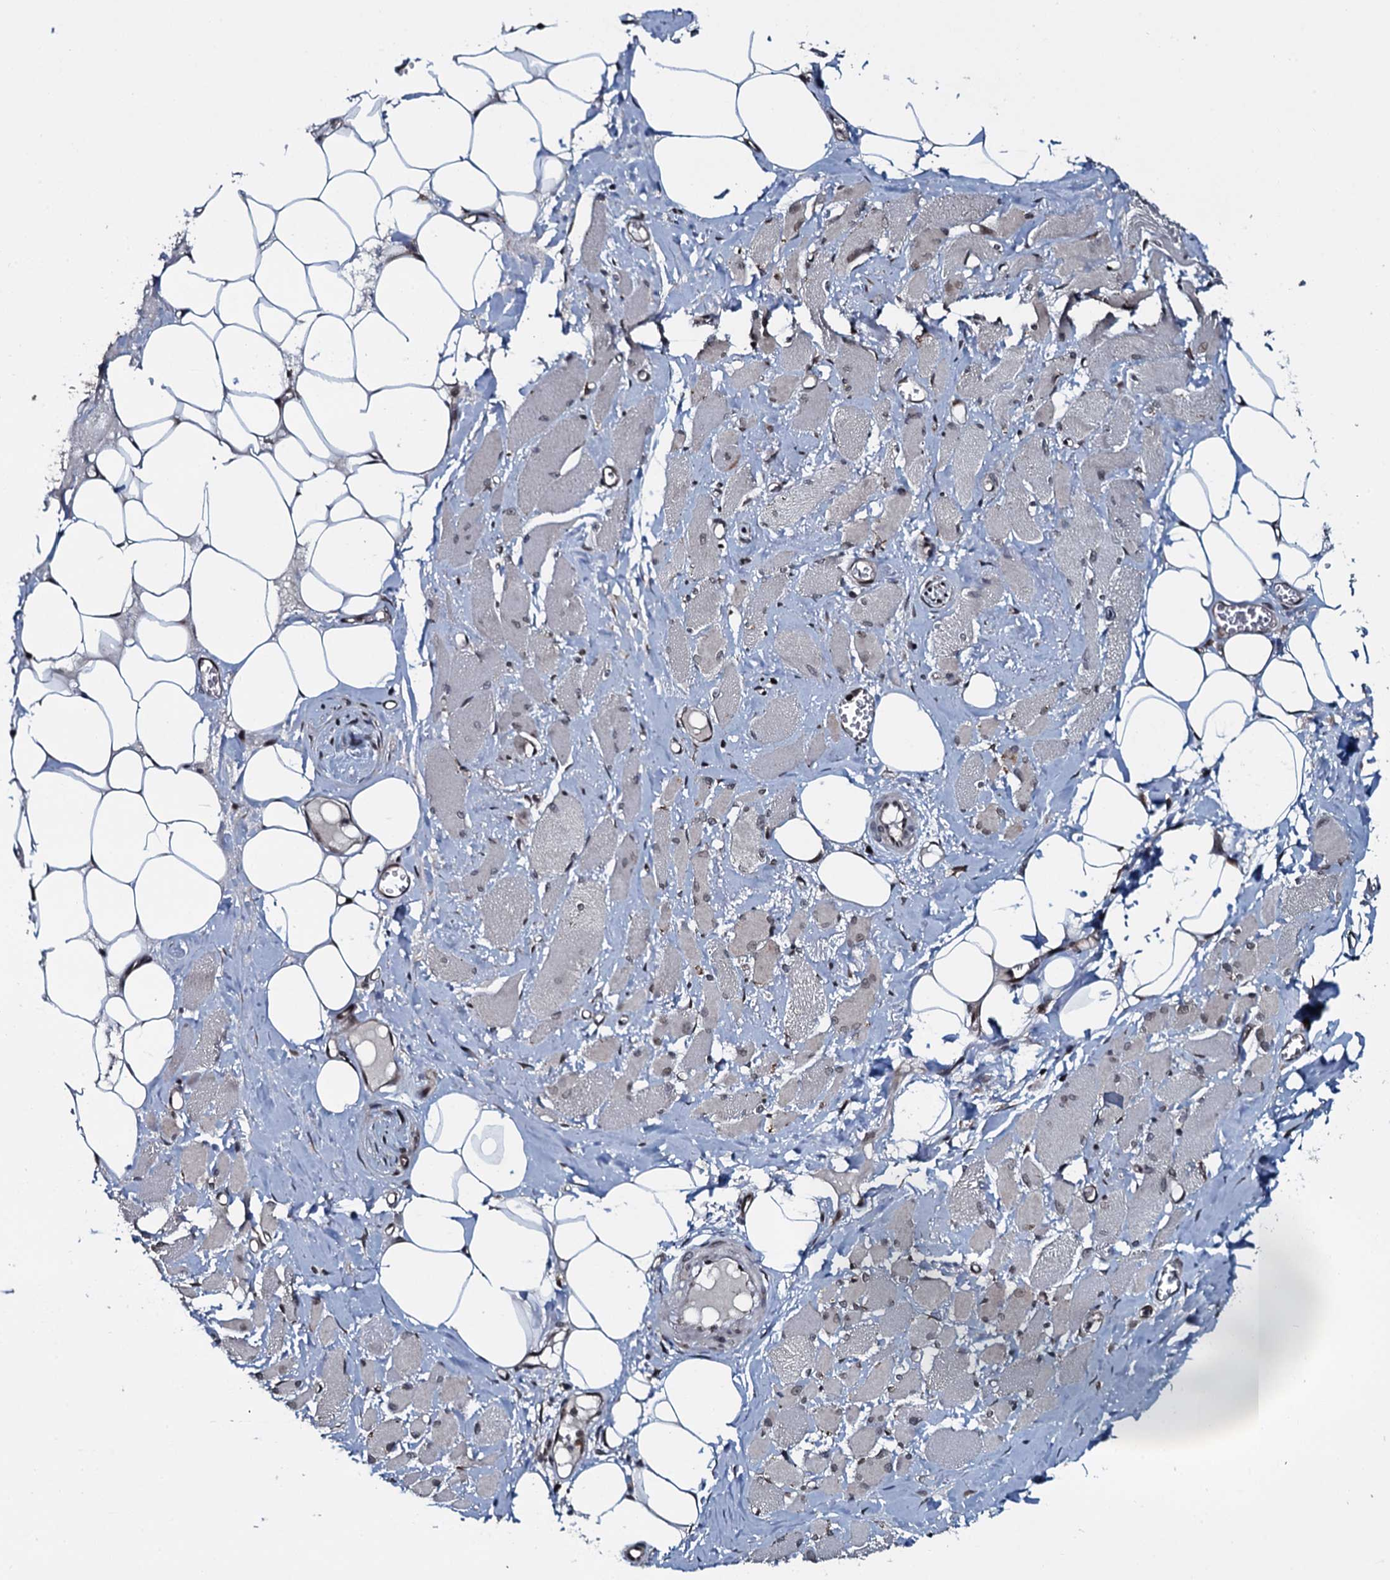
{"staining": {"intensity": "moderate", "quantity": "<25%", "location": "cytoplasmic/membranous,nuclear"}, "tissue": "skeletal muscle", "cell_type": "Myocytes", "image_type": "normal", "snomed": [{"axis": "morphology", "description": "Normal tissue, NOS"}, {"axis": "morphology", "description": "Basal cell carcinoma"}, {"axis": "topography", "description": "Skeletal muscle"}], "caption": "Skeletal muscle stained with immunohistochemistry (IHC) shows moderate cytoplasmic/membranous,nuclear expression in approximately <25% of myocytes.", "gene": "HDDC3", "patient": {"sex": "female", "age": 64}}